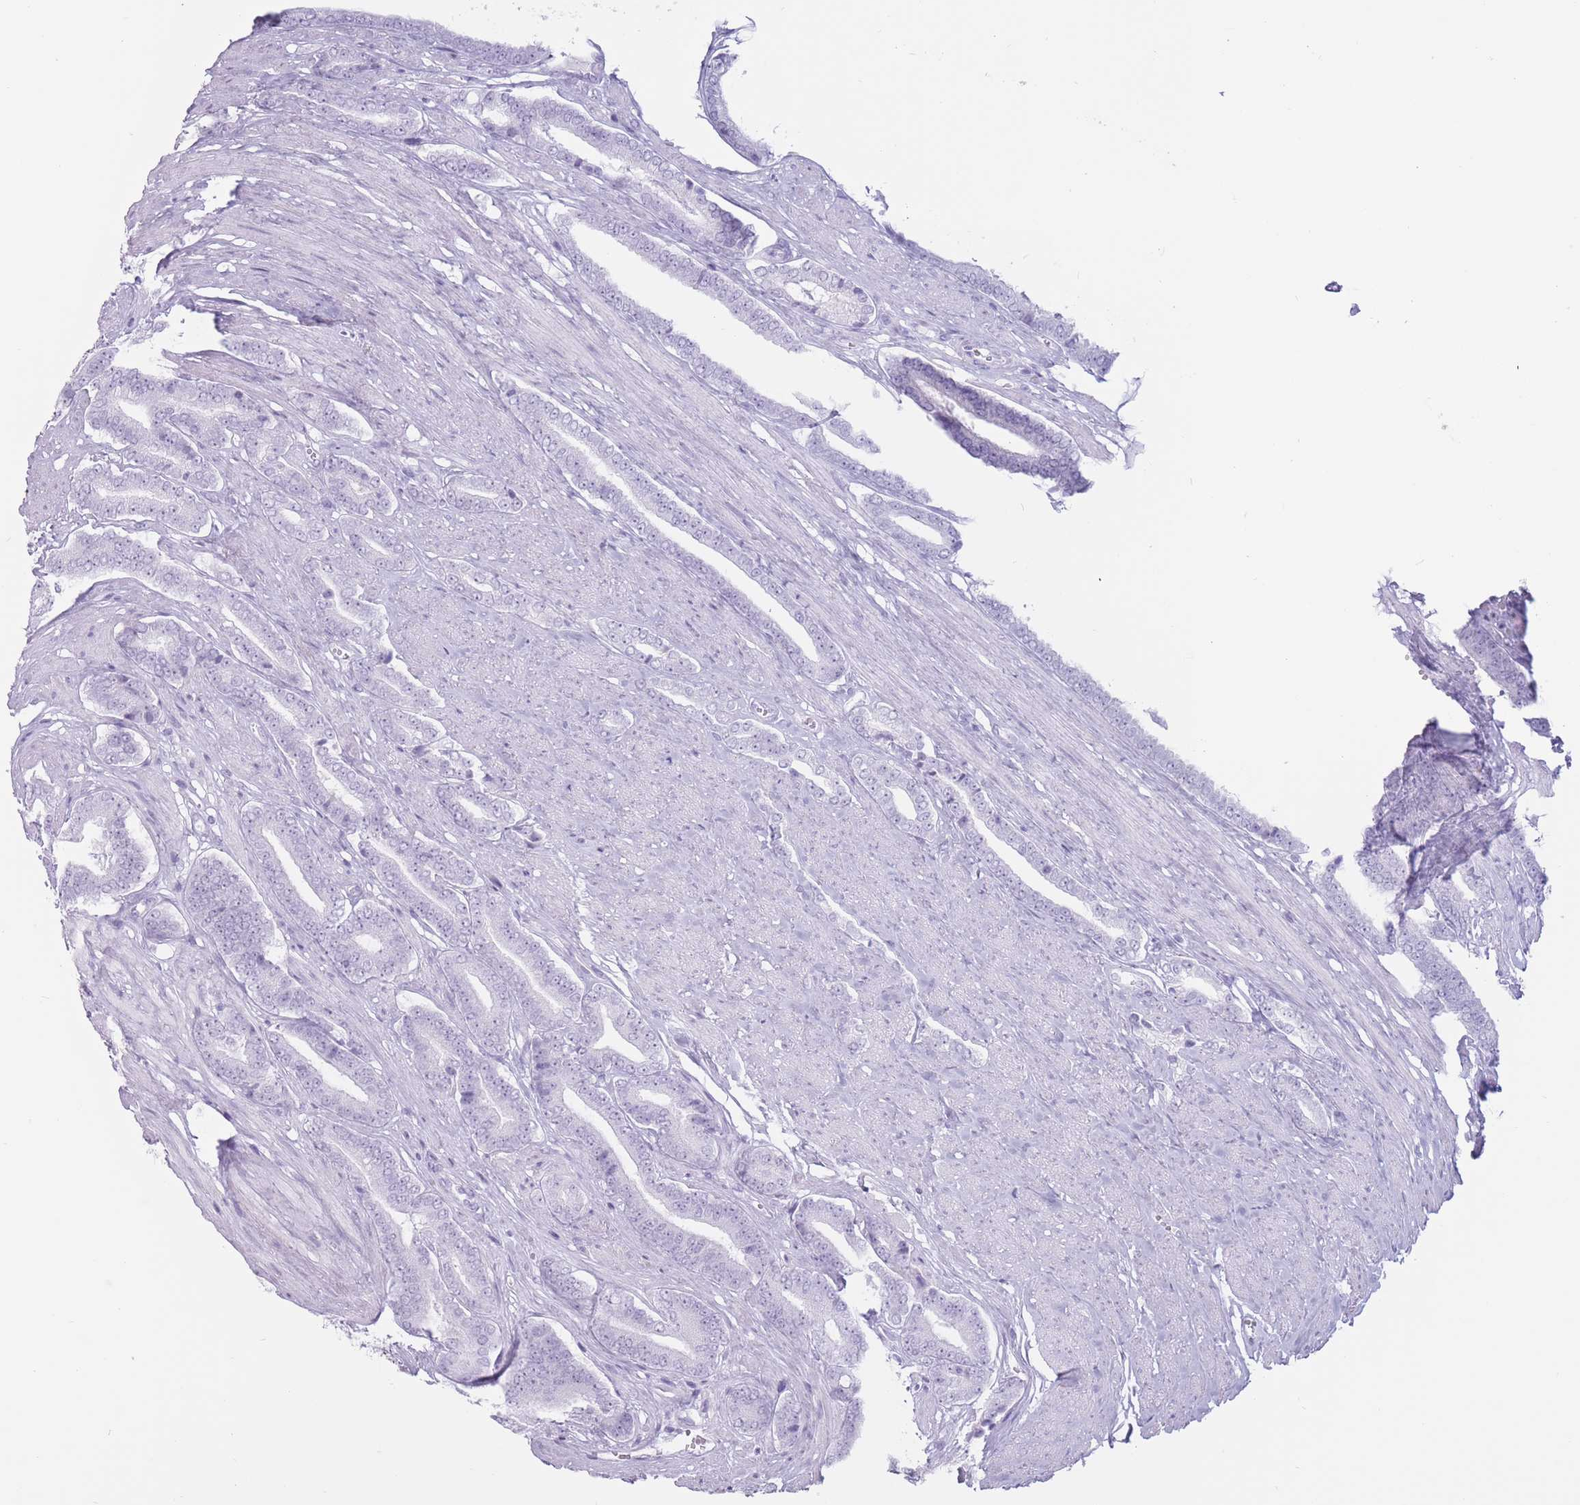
{"staining": {"intensity": "negative", "quantity": "none", "location": "none"}, "tissue": "prostate cancer", "cell_type": "Tumor cells", "image_type": "cancer", "snomed": [{"axis": "morphology", "description": "Adenocarcinoma, NOS"}, {"axis": "topography", "description": "Prostate and seminal vesicle, NOS"}], "caption": "DAB (3,3'-diaminobenzidine) immunohistochemical staining of prostate adenocarcinoma displays no significant positivity in tumor cells.", "gene": "PNMA3", "patient": {"sex": "male", "age": 76}}